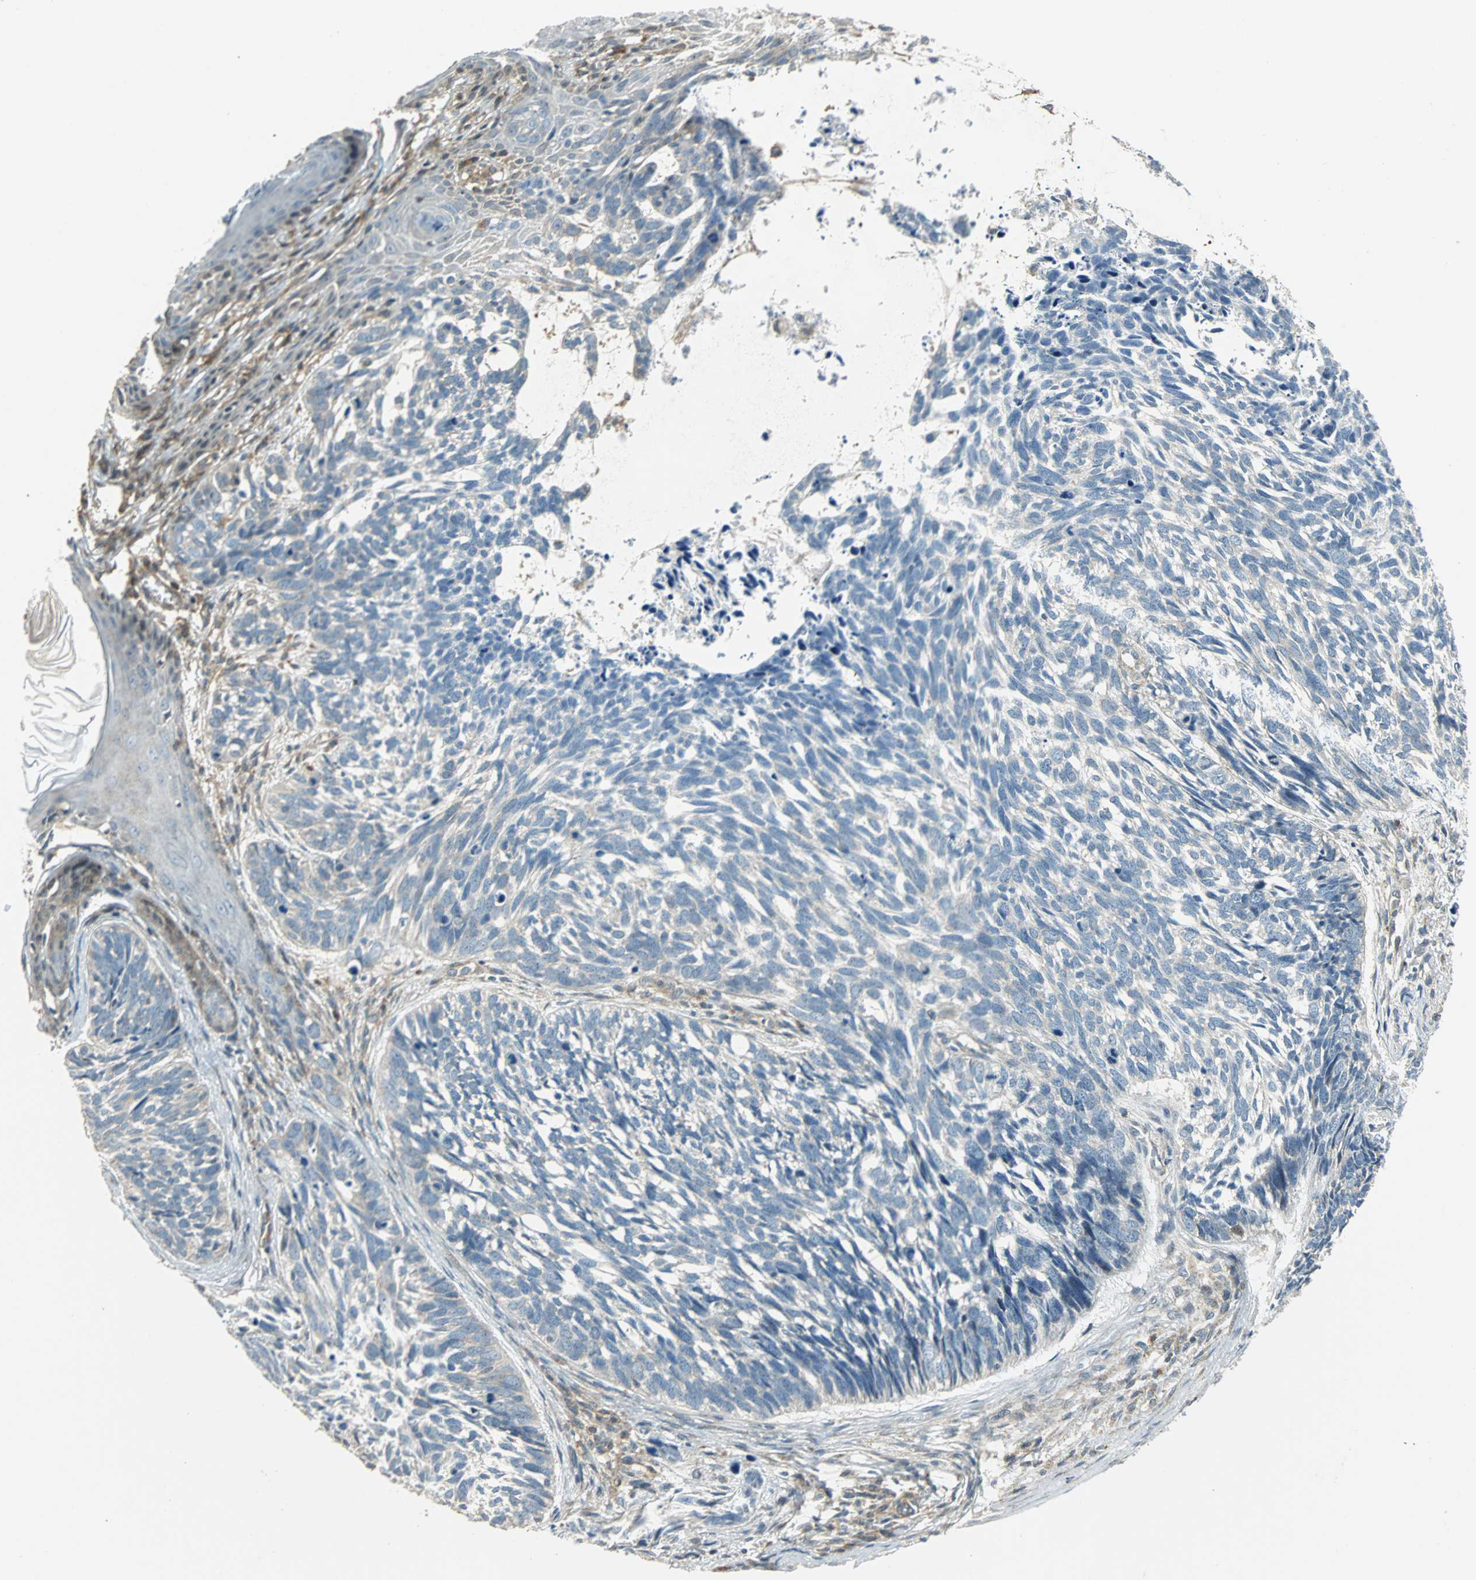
{"staining": {"intensity": "negative", "quantity": "none", "location": "none"}, "tissue": "skin cancer", "cell_type": "Tumor cells", "image_type": "cancer", "snomed": [{"axis": "morphology", "description": "Basal cell carcinoma"}, {"axis": "topography", "description": "Skin"}], "caption": "Tumor cells are negative for protein expression in human basal cell carcinoma (skin).", "gene": "GSDMD", "patient": {"sex": "male", "age": 63}}